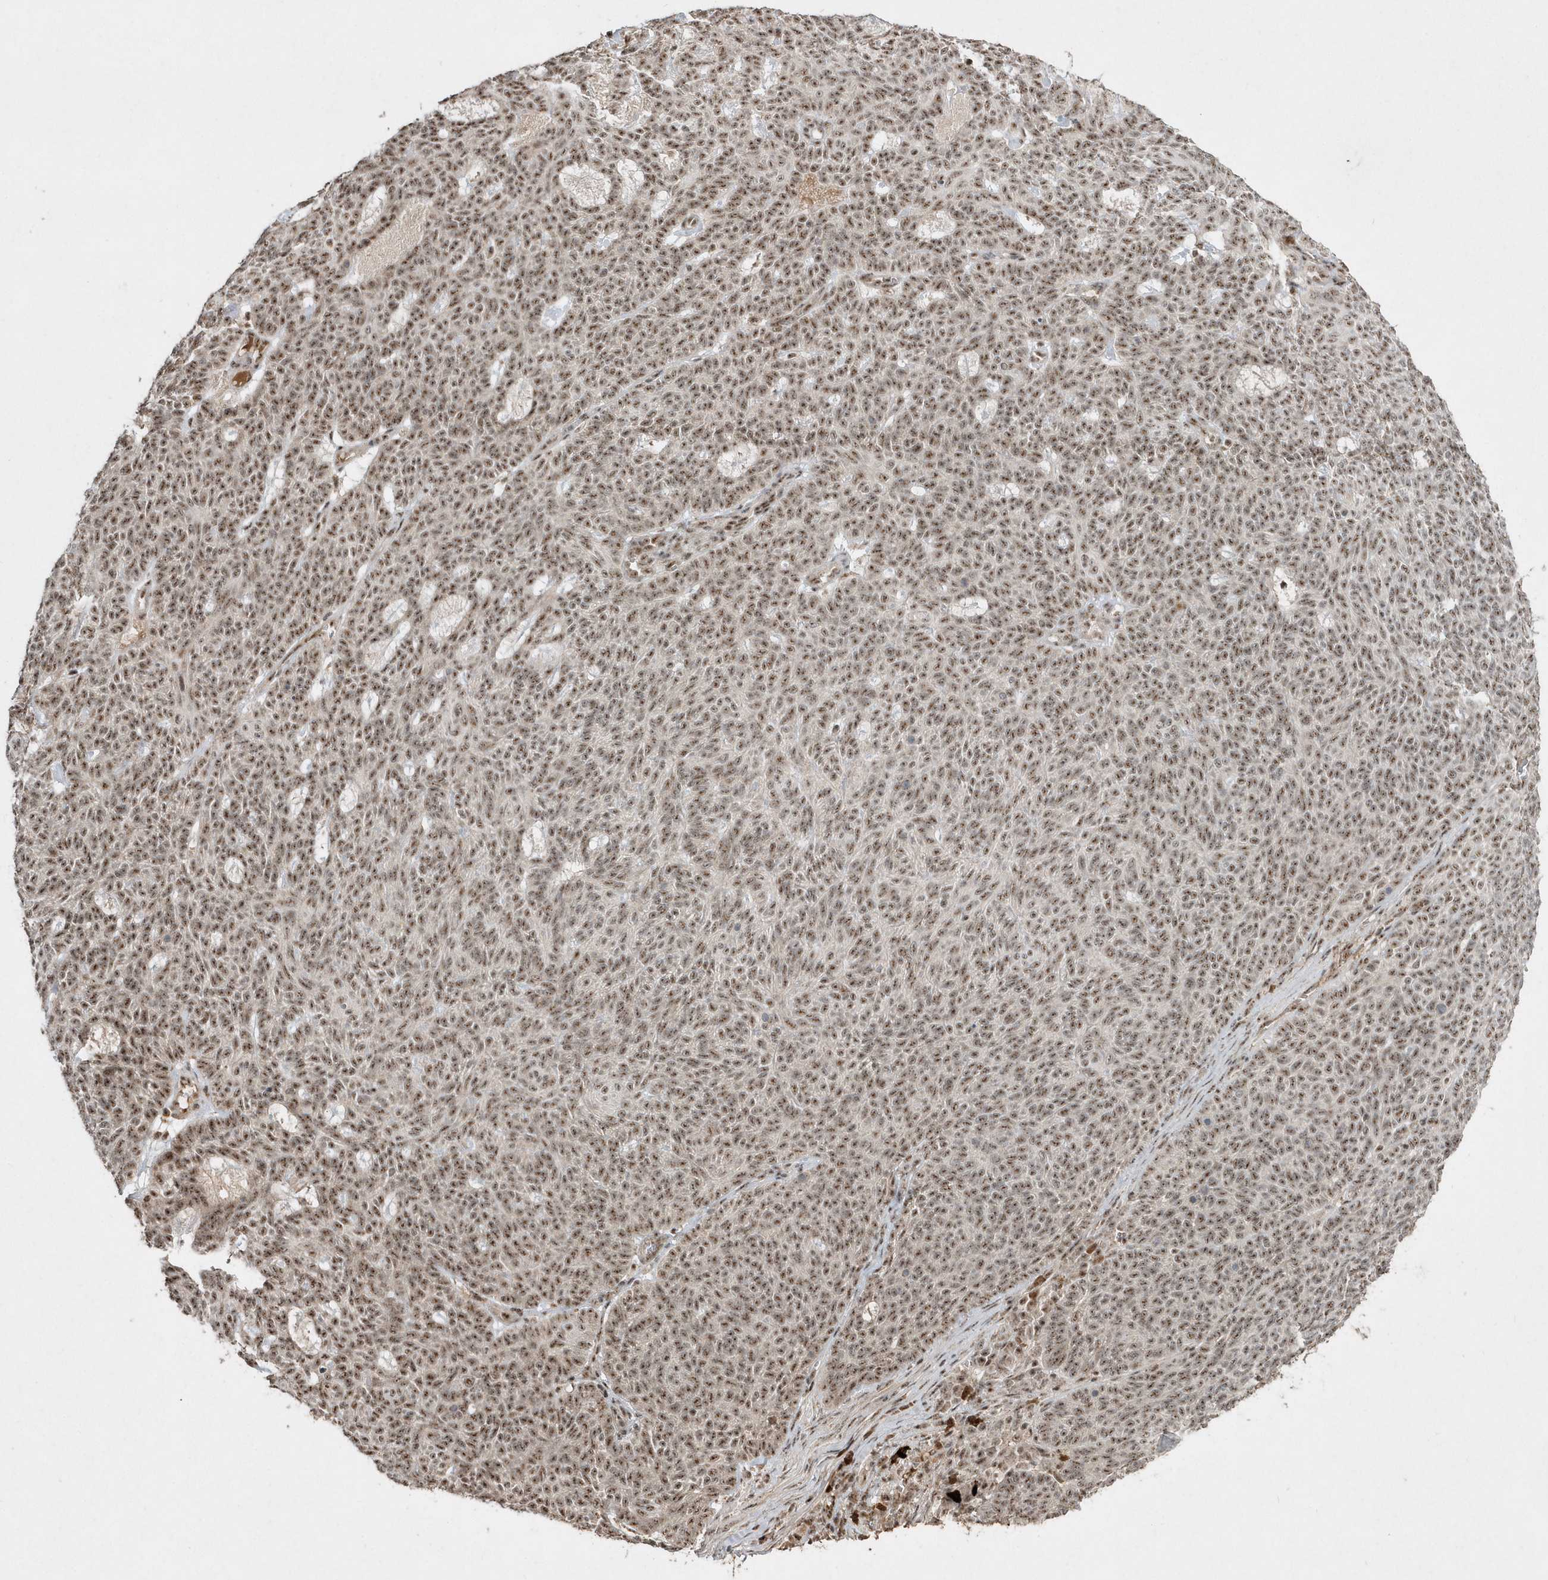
{"staining": {"intensity": "moderate", "quantity": ">75%", "location": "nuclear"}, "tissue": "skin cancer", "cell_type": "Tumor cells", "image_type": "cancer", "snomed": [{"axis": "morphology", "description": "Squamous cell carcinoma, NOS"}, {"axis": "topography", "description": "Skin"}], "caption": "Moderate nuclear expression is seen in about >75% of tumor cells in skin cancer. (DAB = brown stain, brightfield microscopy at high magnification).", "gene": "POLR3B", "patient": {"sex": "female", "age": 90}}